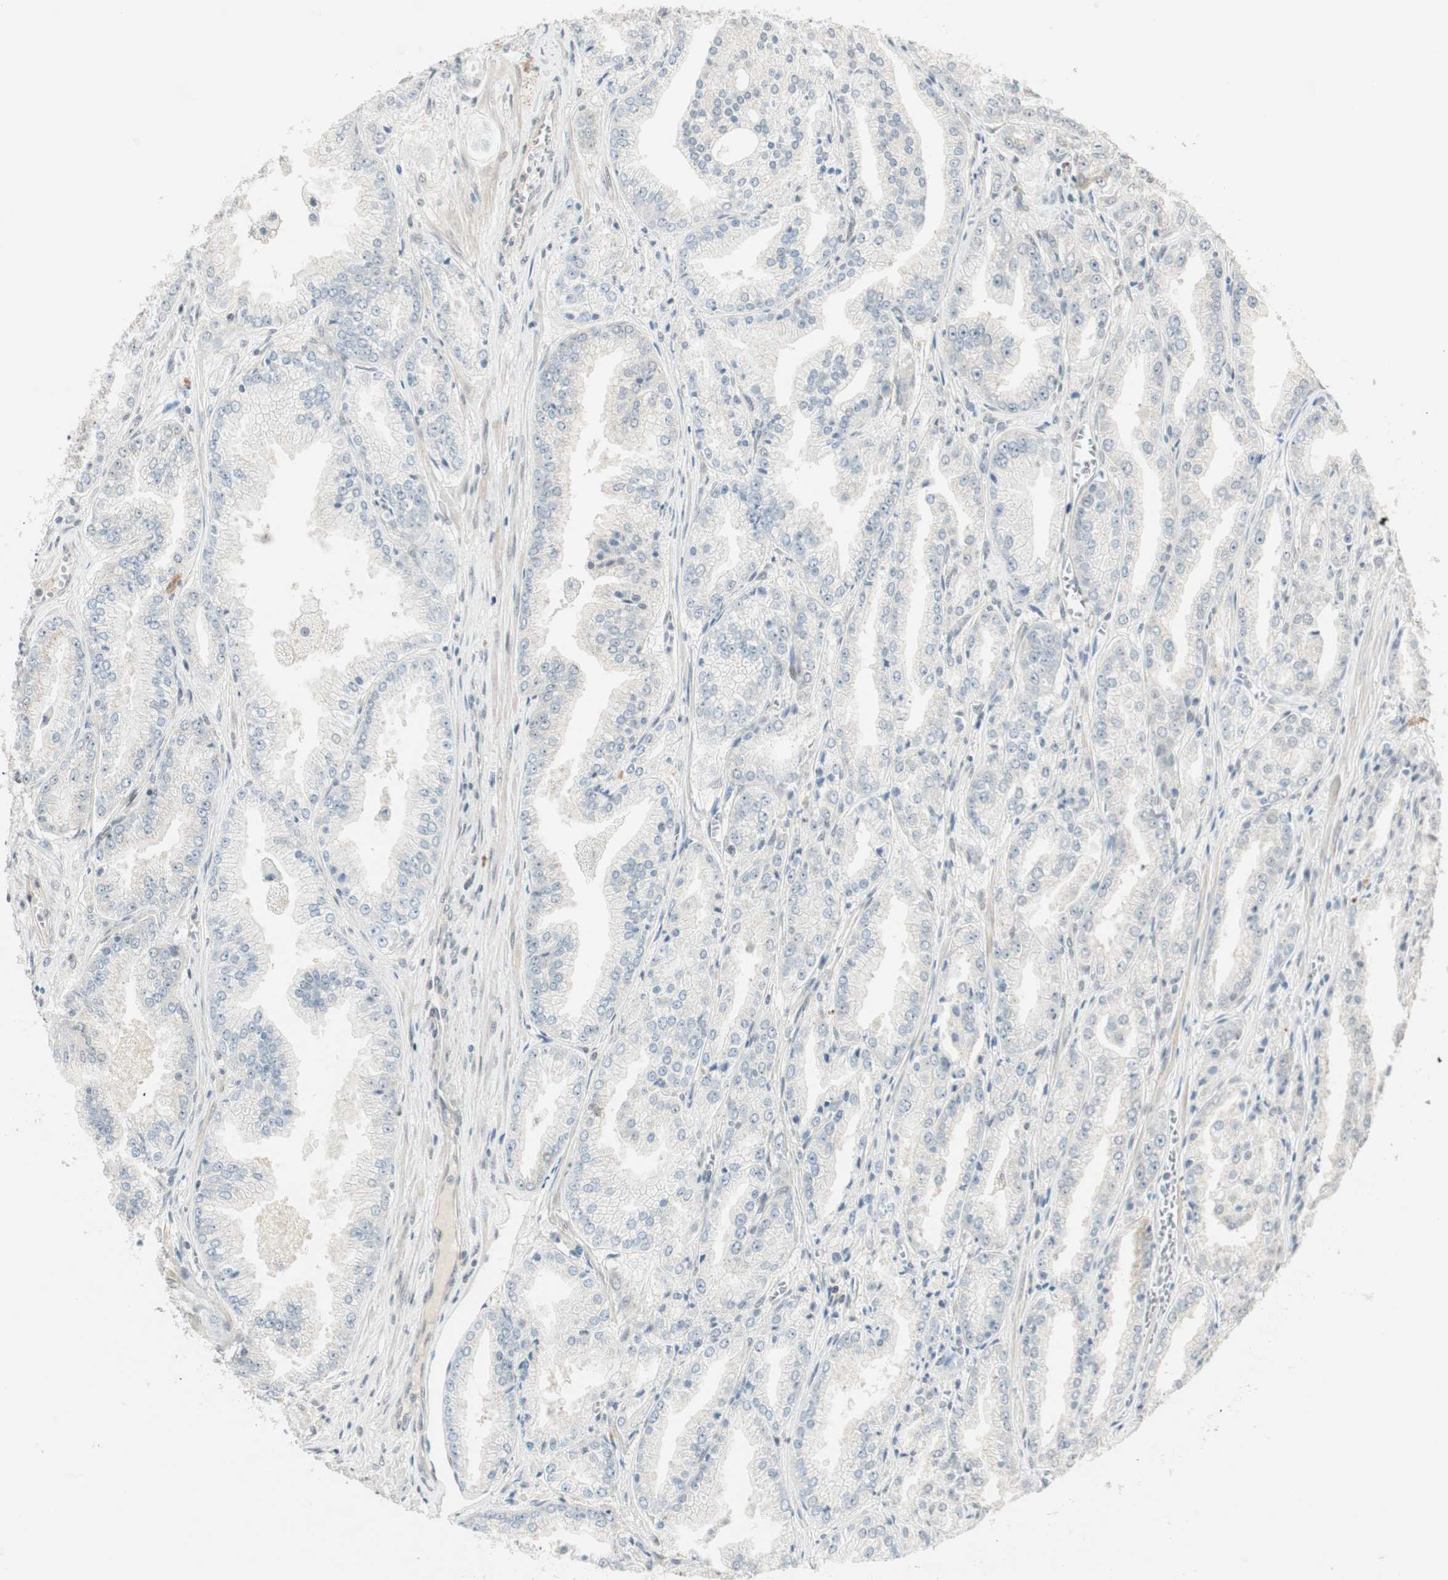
{"staining": {"intensity": "negative", "quantity": "none", "location": "none"}, "tissue": "prostate cancer", "cell_type": "Tumor cells", "image_type": "cancer", "snomed": [{"axis": "morphology", "description": "Adenocarcinoma, High grade"}, {"axis": "topography", "description": "Prostate"}], "caption": "High magnification brightfield microscopy of prostate cancer stained with DAB (brown) and counterstained with hematoxylin (blue): tumor cells show no significant positivity.", "gene": "ACSL5", "patient": {"sex": "male", "age": 61}}